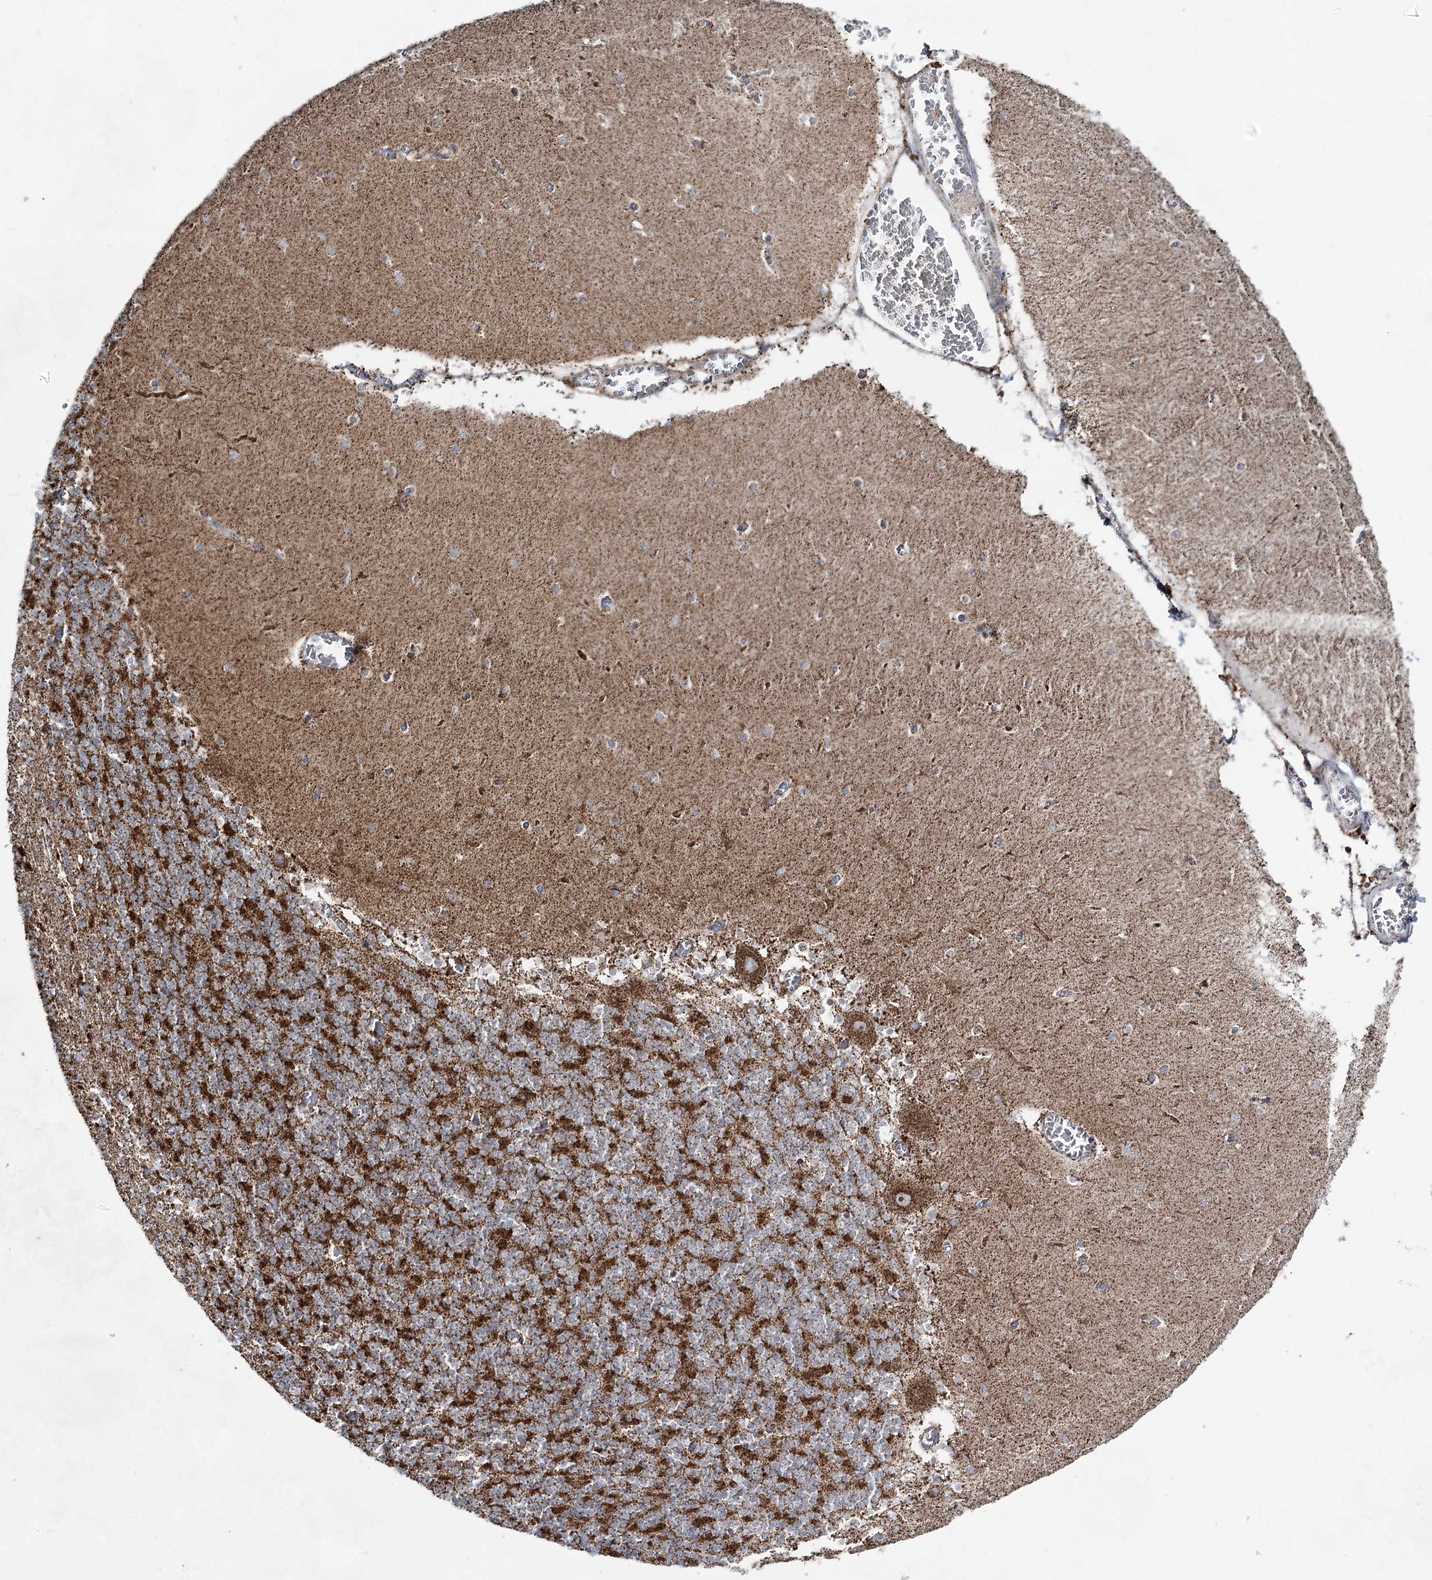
{"staining": {"intensity": "strong", "quantity": ">75%", "location": "cytoplasmic/membranous"}, "tissue": "cerebellum", "cell_type": "Cells in granular layer", "image_type": "normal", "snomed": [{"axis": "morphology", "description": "Normal tissue, NOS"}, {"axis": "topography", "description": "Cerebellum"}], "caption": "Immunohistochemistry (IHC) (DAB) staining of unremarkable cerebellum shows strong cytoplasmic/membranous protein positivity in approximately >75% of cells in granular layer. The protein of interest is stained brown, and the nuclei are stained in blue (DAB IHC with brightfield microscopy, high magnification).", "gene": "CWF19L1", "patient": {"sex": "female", "age": 28}}